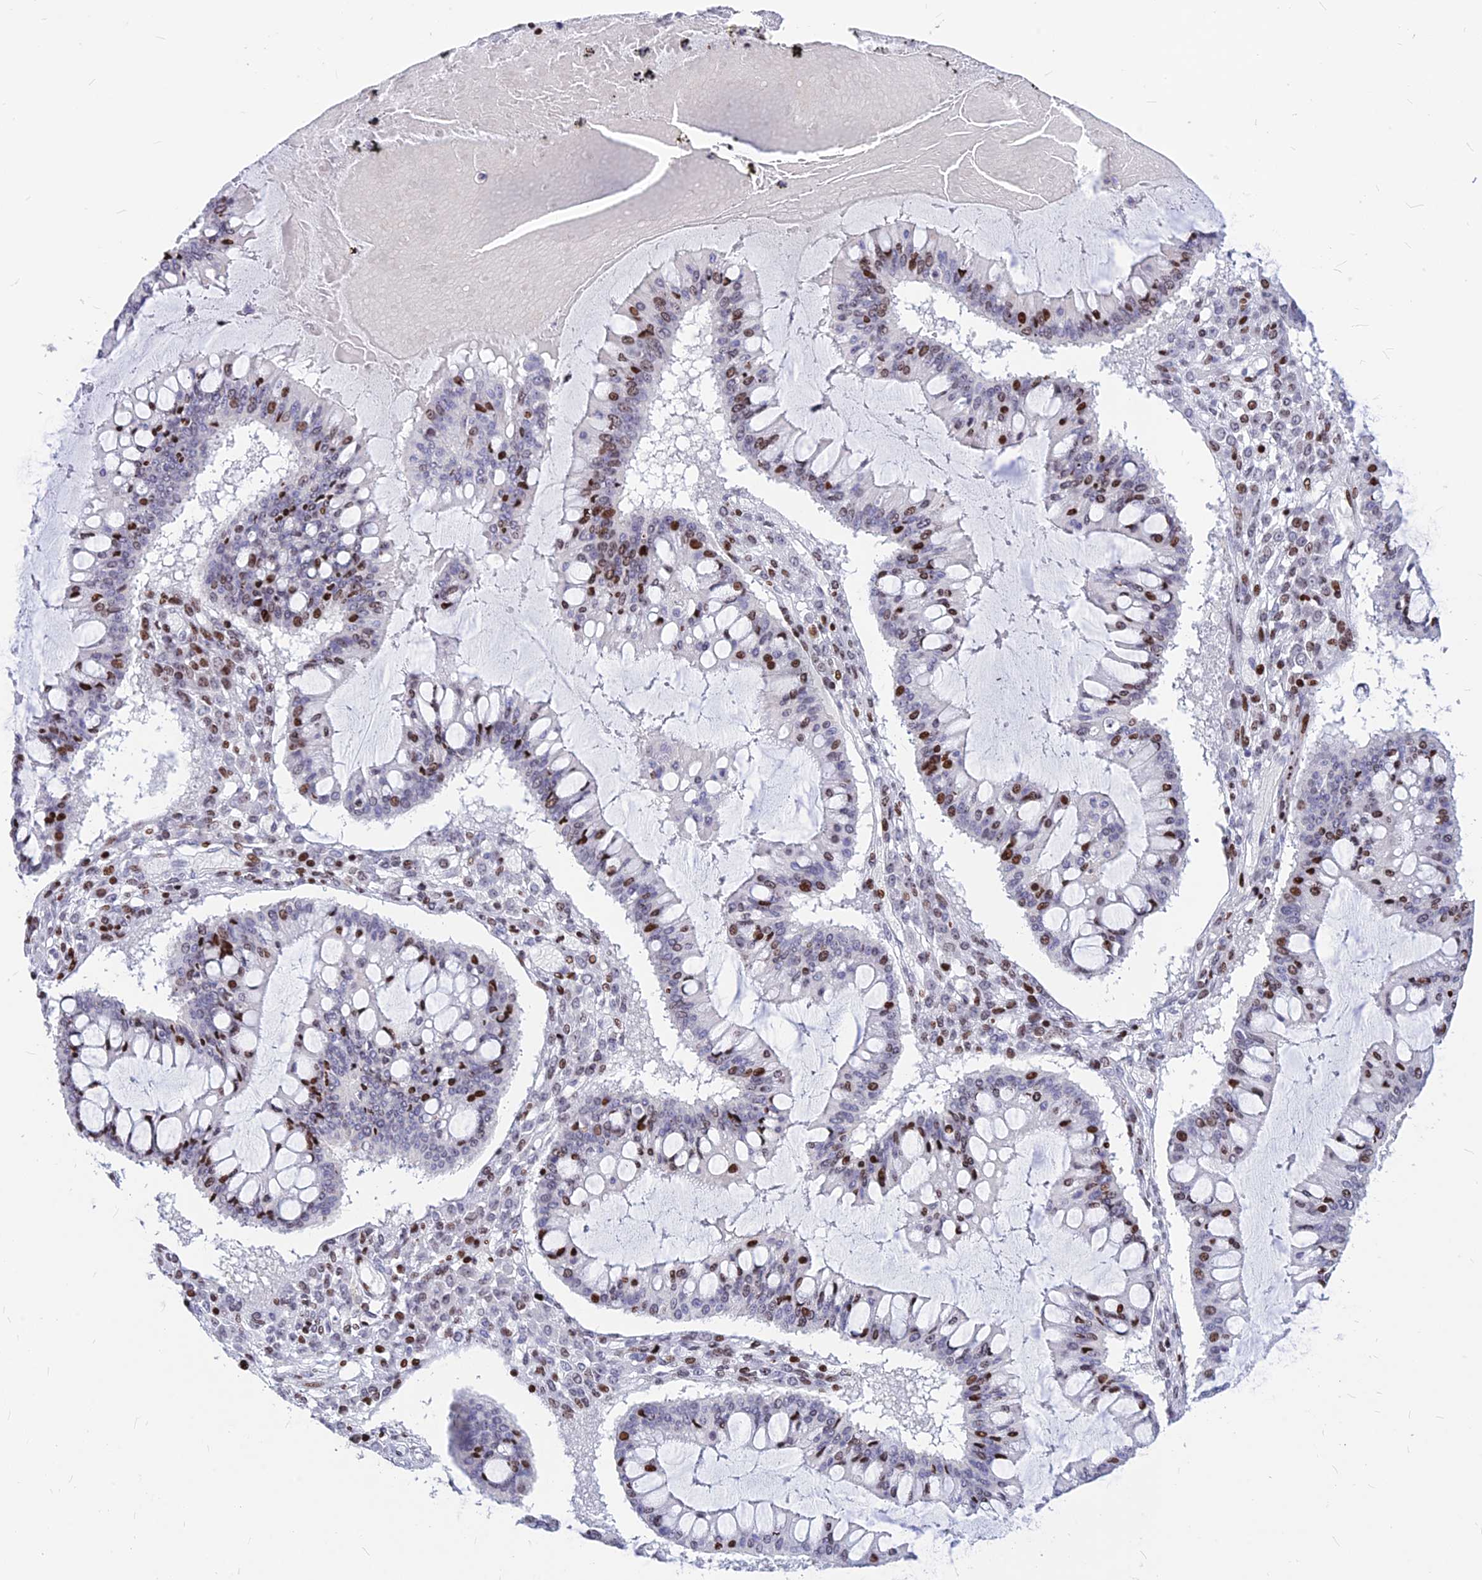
{"staining": {"intensity": "strong", "quantity": "<25%", "location": "nuclear"}, "tissue": "ovarian cancer", "cell_type": "Tumor cells", "image_type": "cancer", "snomed": [{"axis": "morphology", "description": "Cystadenocarcinoma, mucinous, NOS"}, {"axis": "topography", "description": "Ovary"}], "caption": "This micrograph displays immunohistochemistry staining of ovarian mucinous cystadenocarcinoma, with medium strong nuclear positivity in approximately <25% of tumor cells.", "gene": "PRPS1", "patient": {"sex": "female", "age": 73}}